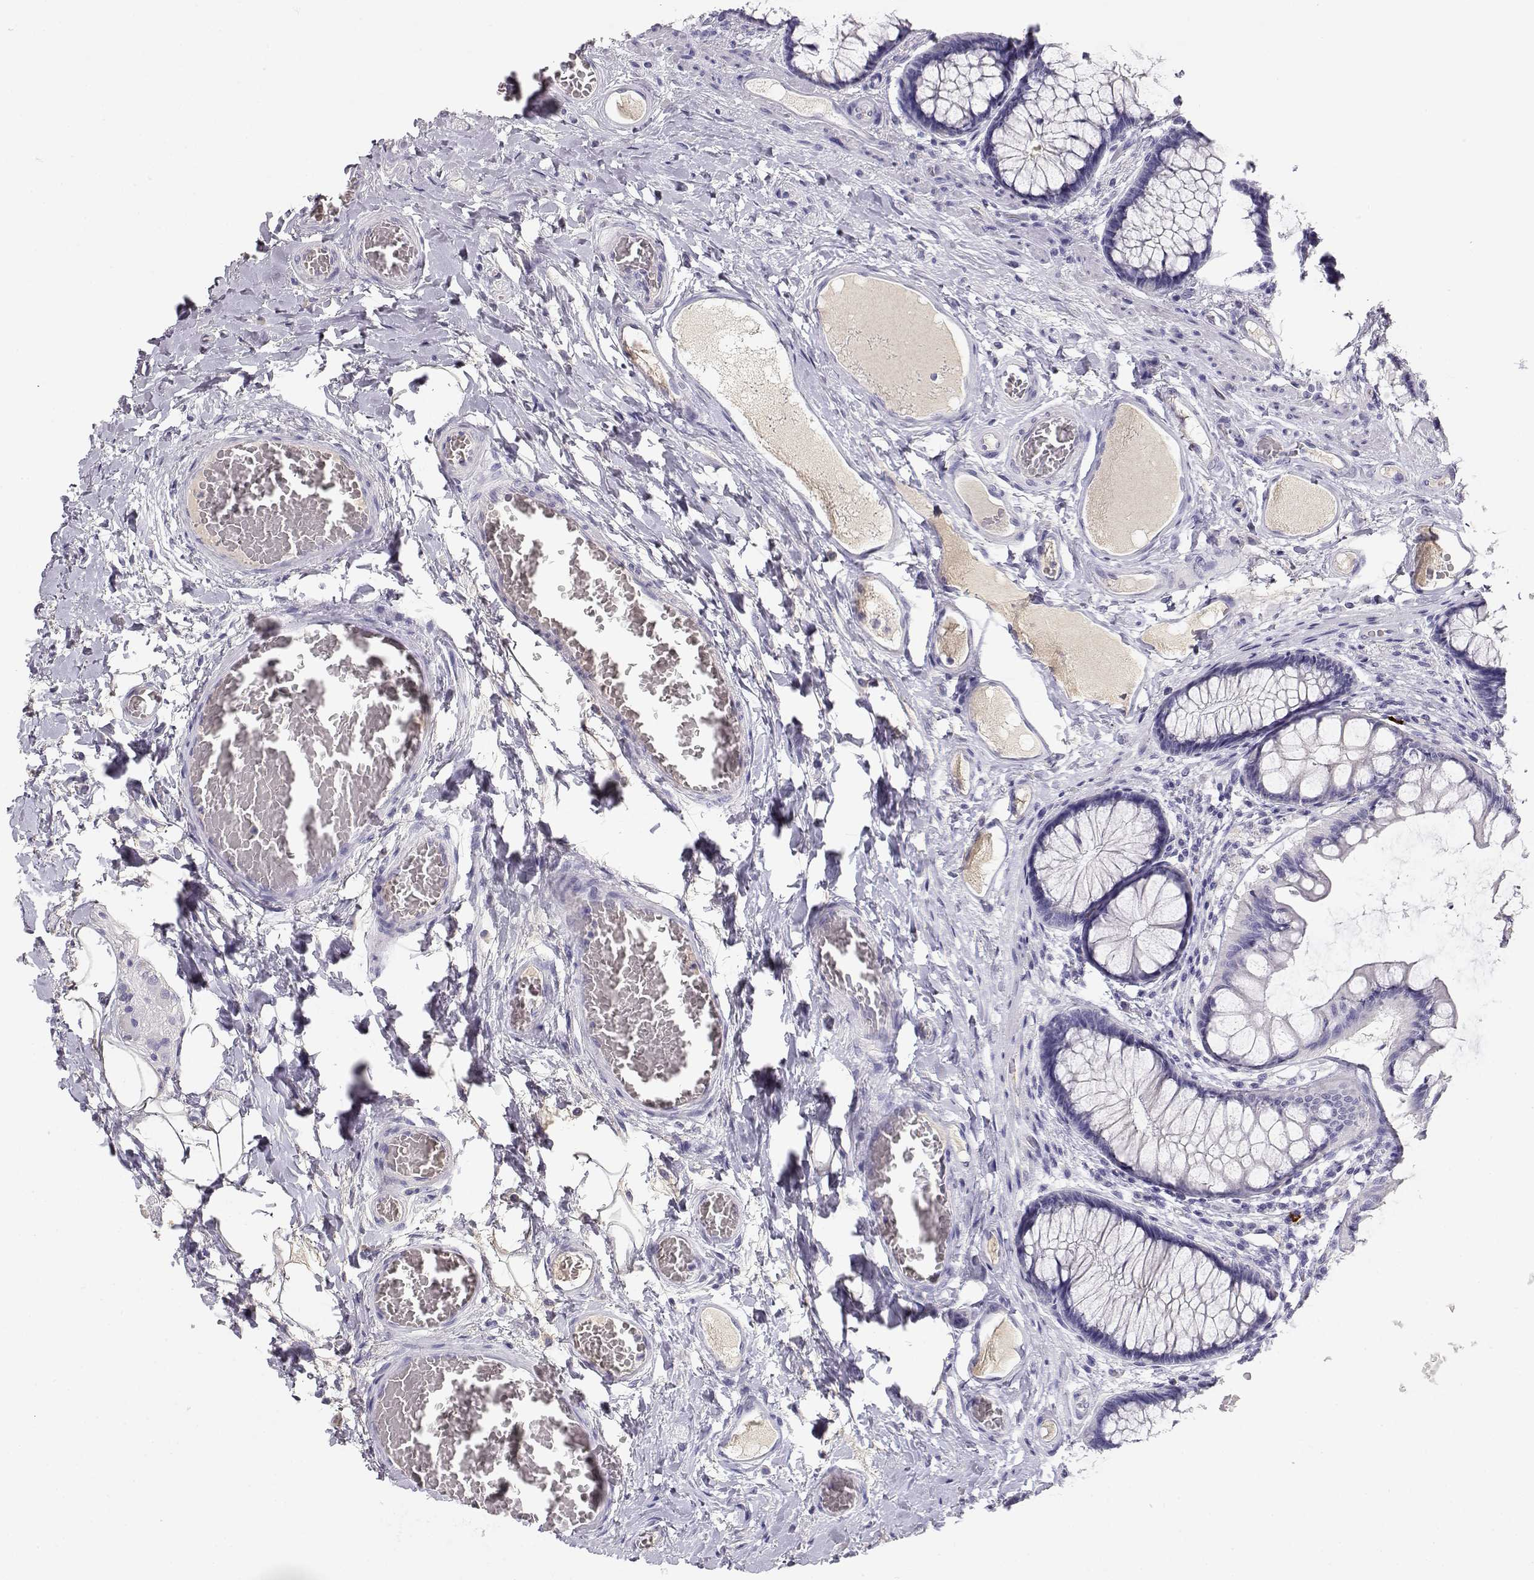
{"staining": {"intensity": "negative", "quantity": "none", "location": "none"}, "tissue": "colon", "cell_type": "Endothelial cells", "image_type": "normal", "snomed": [{"axis": "morphology", "description": "Normal tissue, NOS"}, {"axis": "topography", "description": "Colon"}], "caption": "High power microscopy photomicrograph of an IHC histopathology image of benign colon, revealing no significant positivity in endothelial cells. Brightfield microscopy of IHC stained with DAB (3,3'-diaminobenzidine) (brown) and hematoxylin (blue), captured at high magnification.", "gene": "GPR174", "patient": {"sex": "female", "age": 65}}